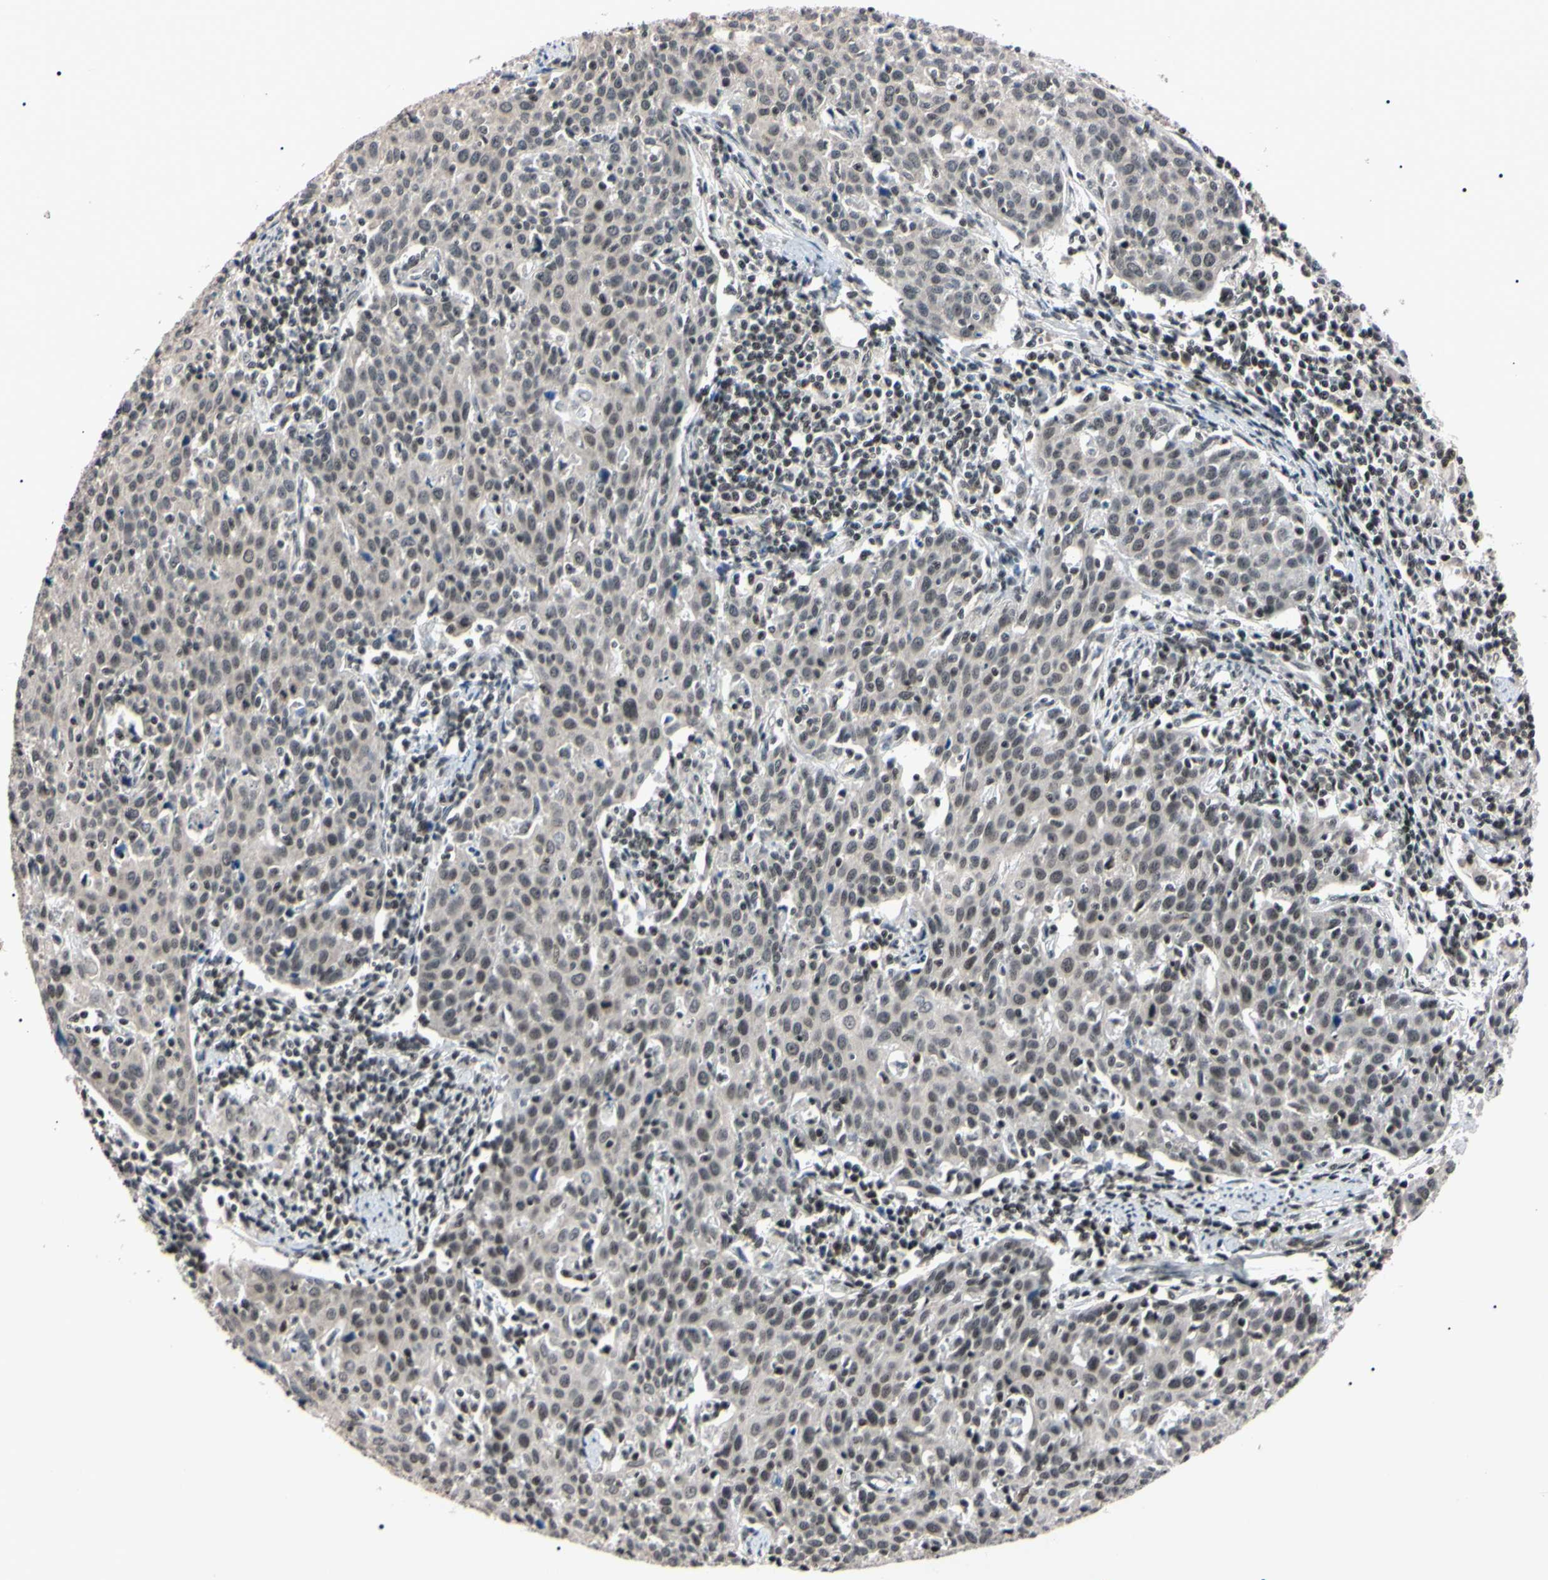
{"staining": {"intensity": "weak", "quantity": "25%-75%", "location": "nuclear"}, "tissue": "cervical cancer", "cell_type": "Tumor cells", "image_type": "cancer", "snomed": [{"axis": "morphology", "description": "Squamous cell carcinoma, NOS"}, {"axis": "topography", "description": "Cervix"}], "caption": "Protein expression analysis of cervical cancer (squamous cell carcinoma) displays weak nuclear expression in approximately 25%-75% of tumor cells.", "gene": "YY1", "patient": {"sex": "female", "age": 38}}